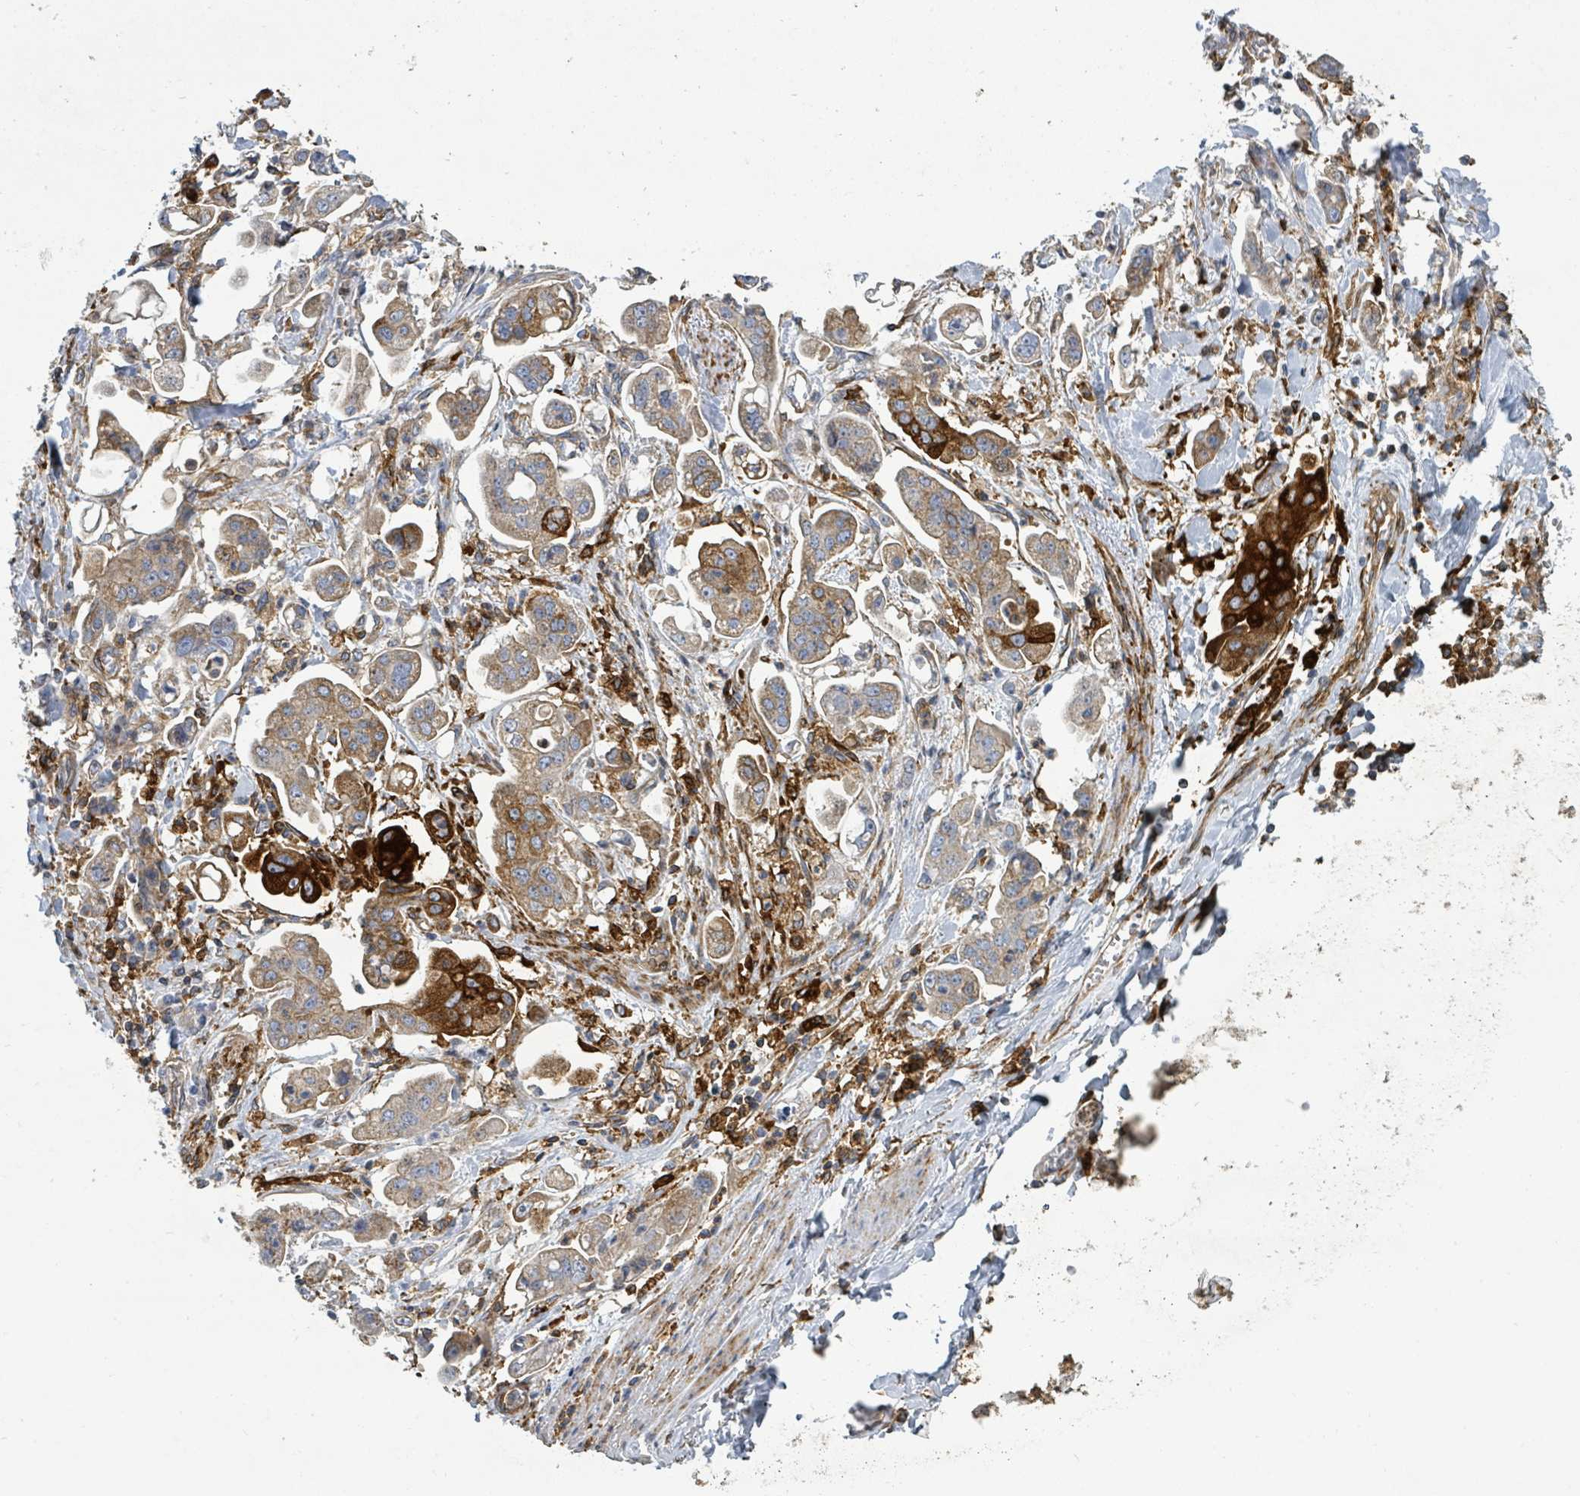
{"staining": {"intensity": "moderate", "quantity": ">75%", "location": "cytoplasmic/membranous"}, "tissue": "stomach cancer", "cell_type": "Tumor cells", "image_type": "cancer", "snomed": [{"axis": "morphology", "description": "Adenocarcinoma, NOS"}, {"axis": "topography", "description": "Stomach"}], "caption": "Tumor cells display medium levels of moderate cytoplasmic/membranous staining in about >75% of cells in stomach adenocarcinoma. The staining was performed using DAB (3,3'-diaminobenzidine) to visualize the protein expression in brown, while the nuclei were stained in blue with hematoxylin (Magnification: 20x).", "gene": "IFIT1", "patient": {"sex": "male", "age": 62}}